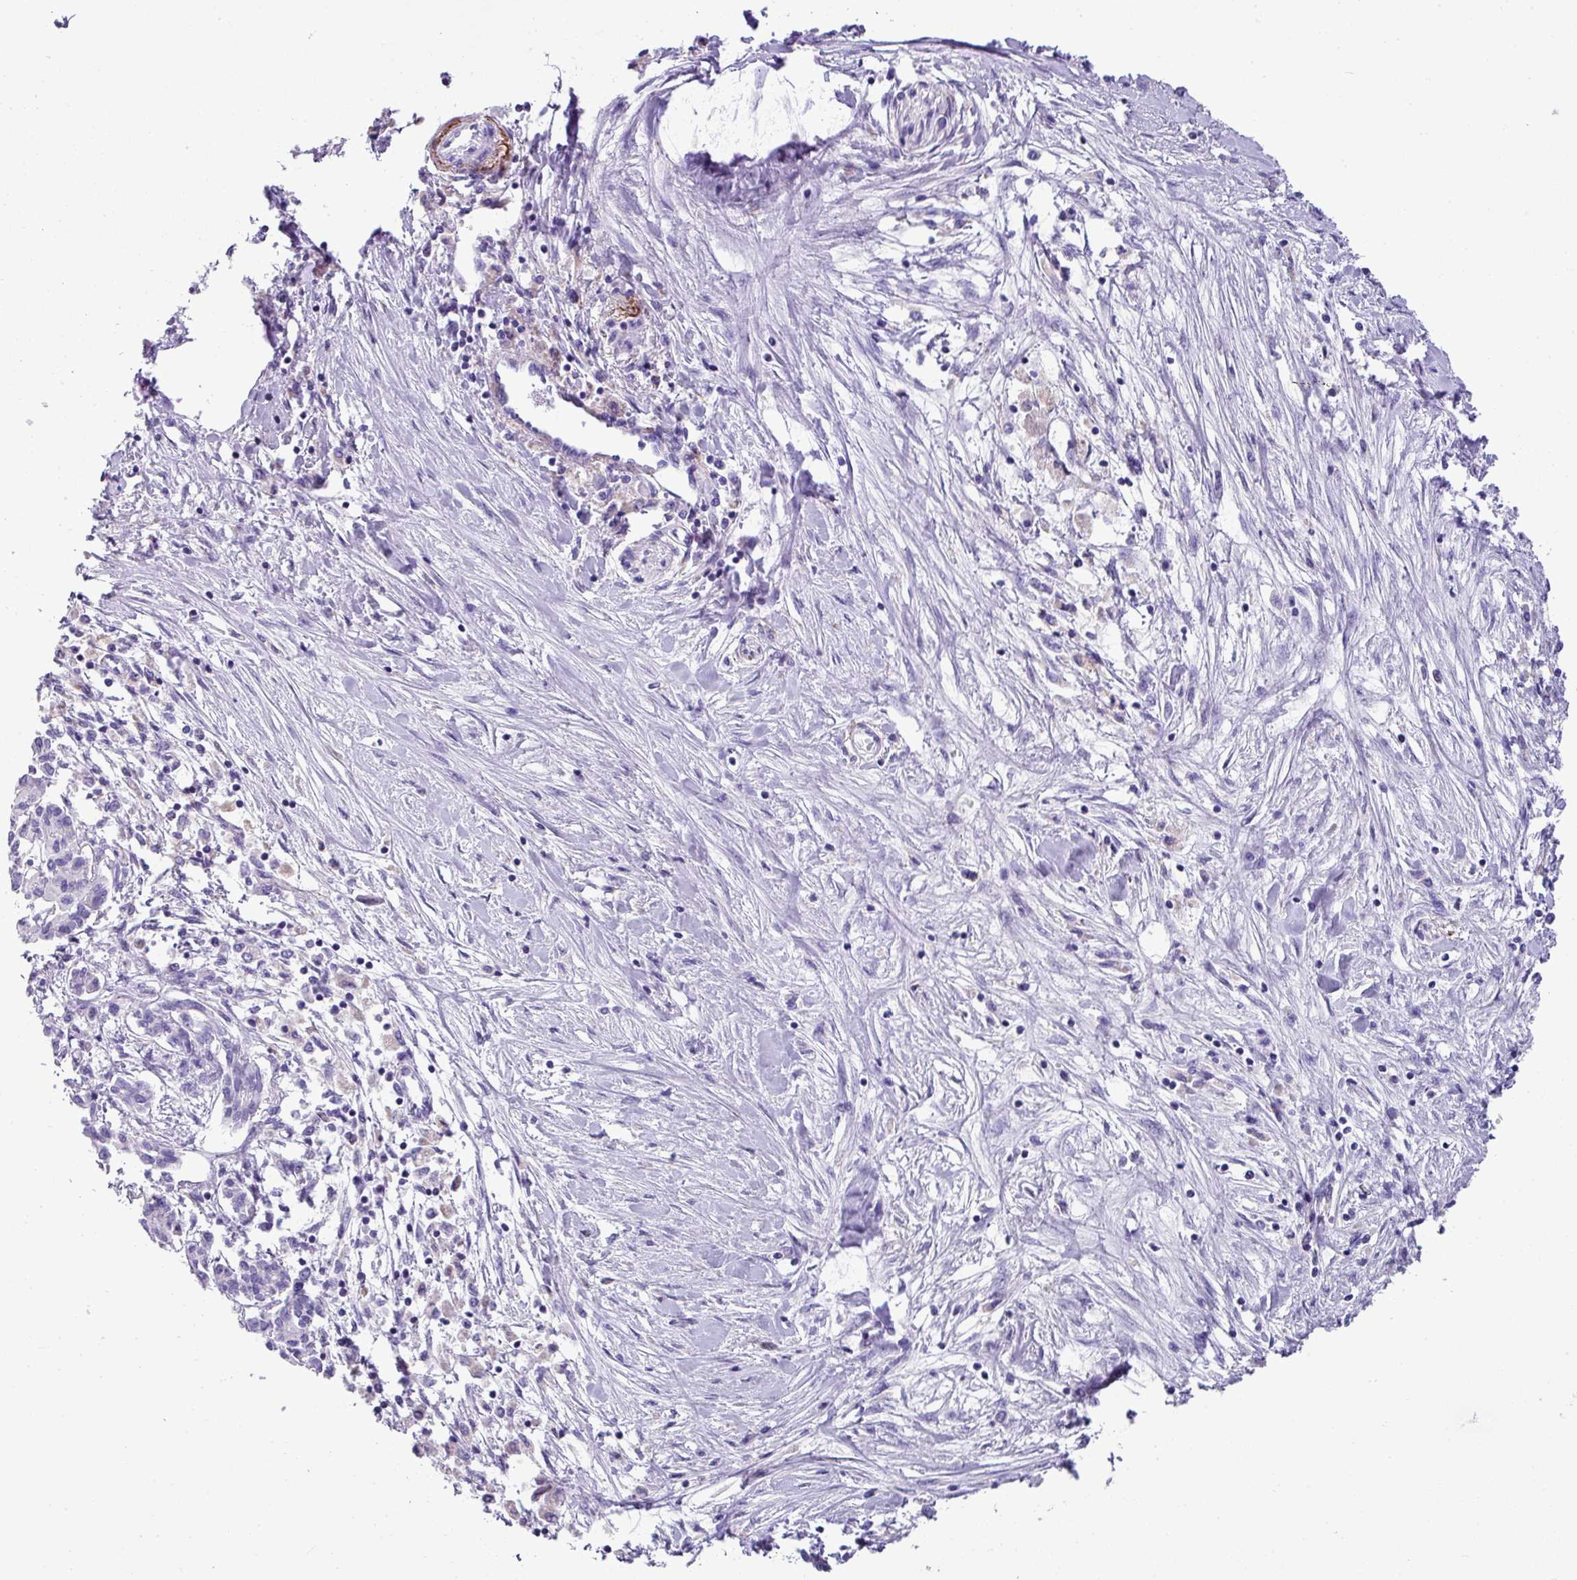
{"staining": {"intensity": "negative", "quantity": "none", "location": "none"}, "tissue": "pancreatic cancer", "cell_type": "Tumor cells", "image_type": "cancer", "snomed": [{"axis": "morphology", "description": "Adenocarcinoma, NOS"}, {"axis": "topography", "description": "Pancreas"}], "caption": "A micrograph of human adenocarcinoma (pancreatic) is negative for staining in tumor cells.", "gene": "ZNF568", "patient": {"sex": "female", "age": 50}}